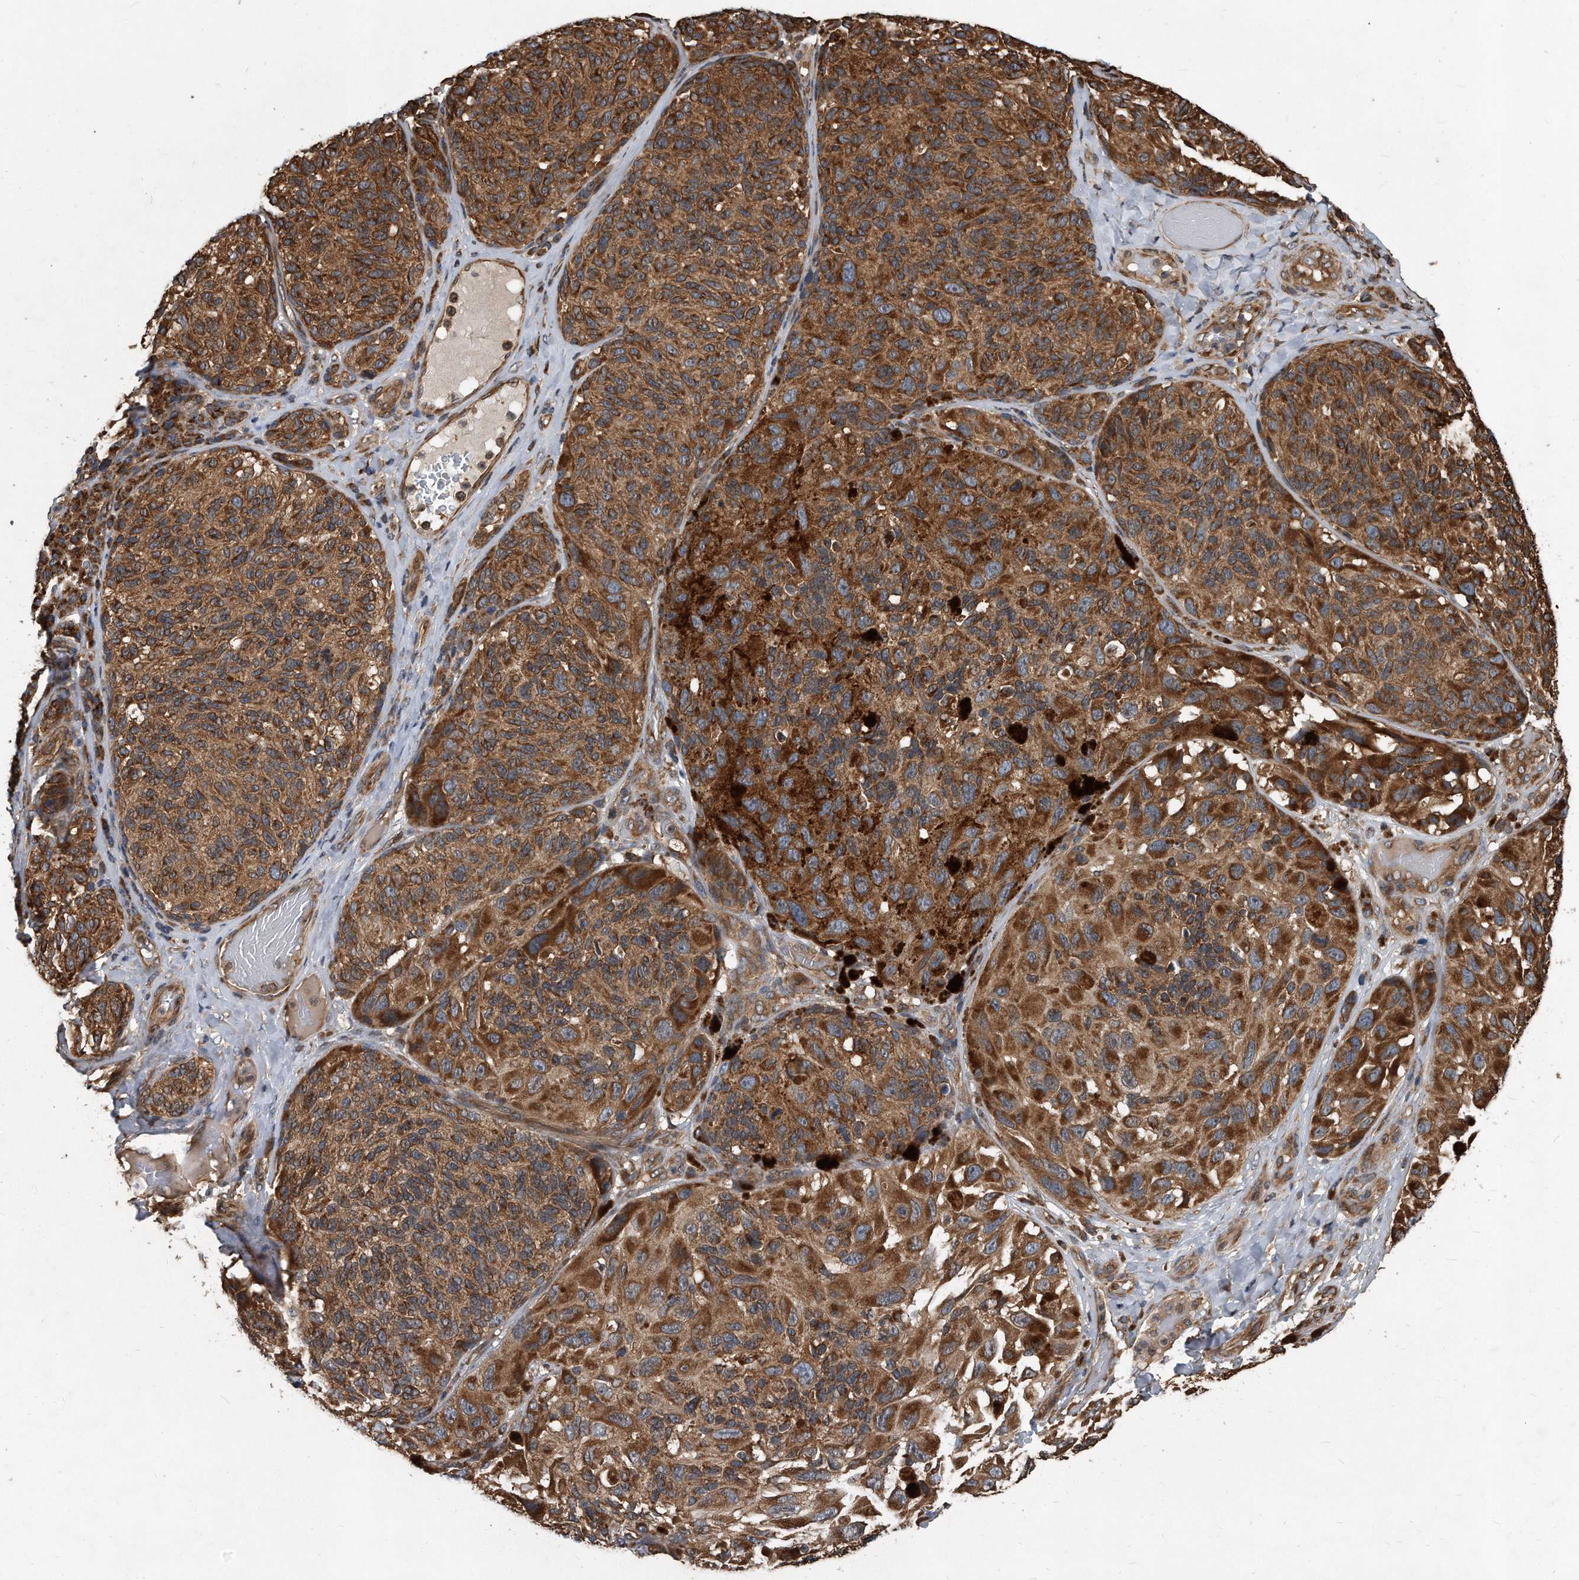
{"staining": {"intensity": "moderate", "quantity": ">75%", "location": "cytoplasmic/membranous"}, "tissue": "melanoma", "cell_type": "Tumor cells", "image_type": "cancer", "snomed": [{"axis": "morphology", "description": "Malignant melanoma, NOS"}, {"axis": "topography", "description": "Skin"}], "caption": "Melanoma tissue displays moderate cytoplasmic/membranous expression in about >75% of tumor cells, visualized by immunohistochemistry.", "gene": "FAM136A", "patient": {"sex": "female", "age": 73}}